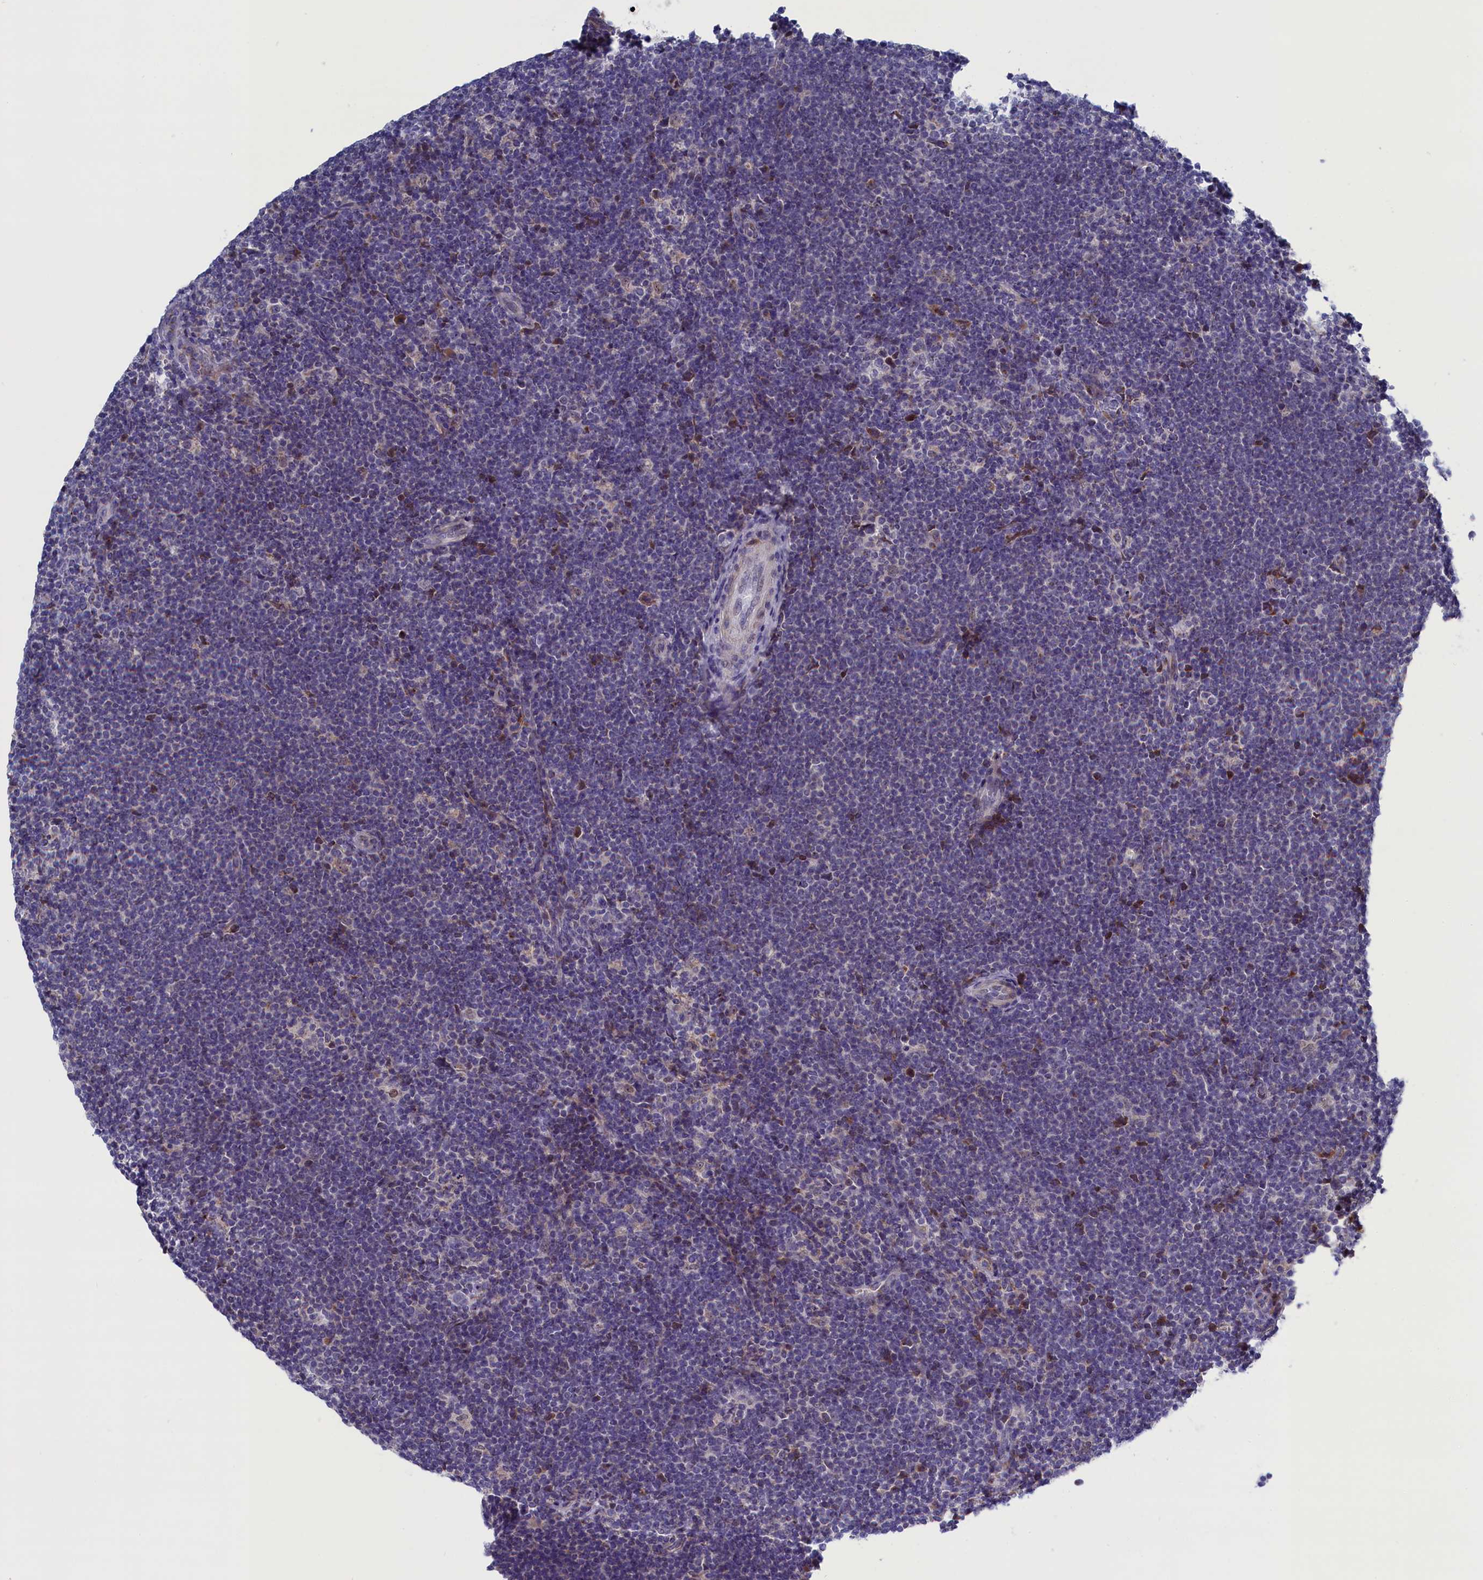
{"staining": {"intensity": "negative", "quantity": "none", "location": "none"}, "tissue": "lymphoma", "cell_type": "Tumor cells", "image_type": "cancer", "snomed": [{"axis": "morphology", "description": "Hodgkin's disease, NOS"}, {"axis": "topography", "description": "Lymph node"}], "caption": "Immunohistochemistry (IHC) micrograph of neoplastic tissue: Hodgkin's disease stained with DAB demonstrates no significant protein staining in tumor cells.", "gene": "GPR108", "patient": {"sex": "female", "age": 57}}